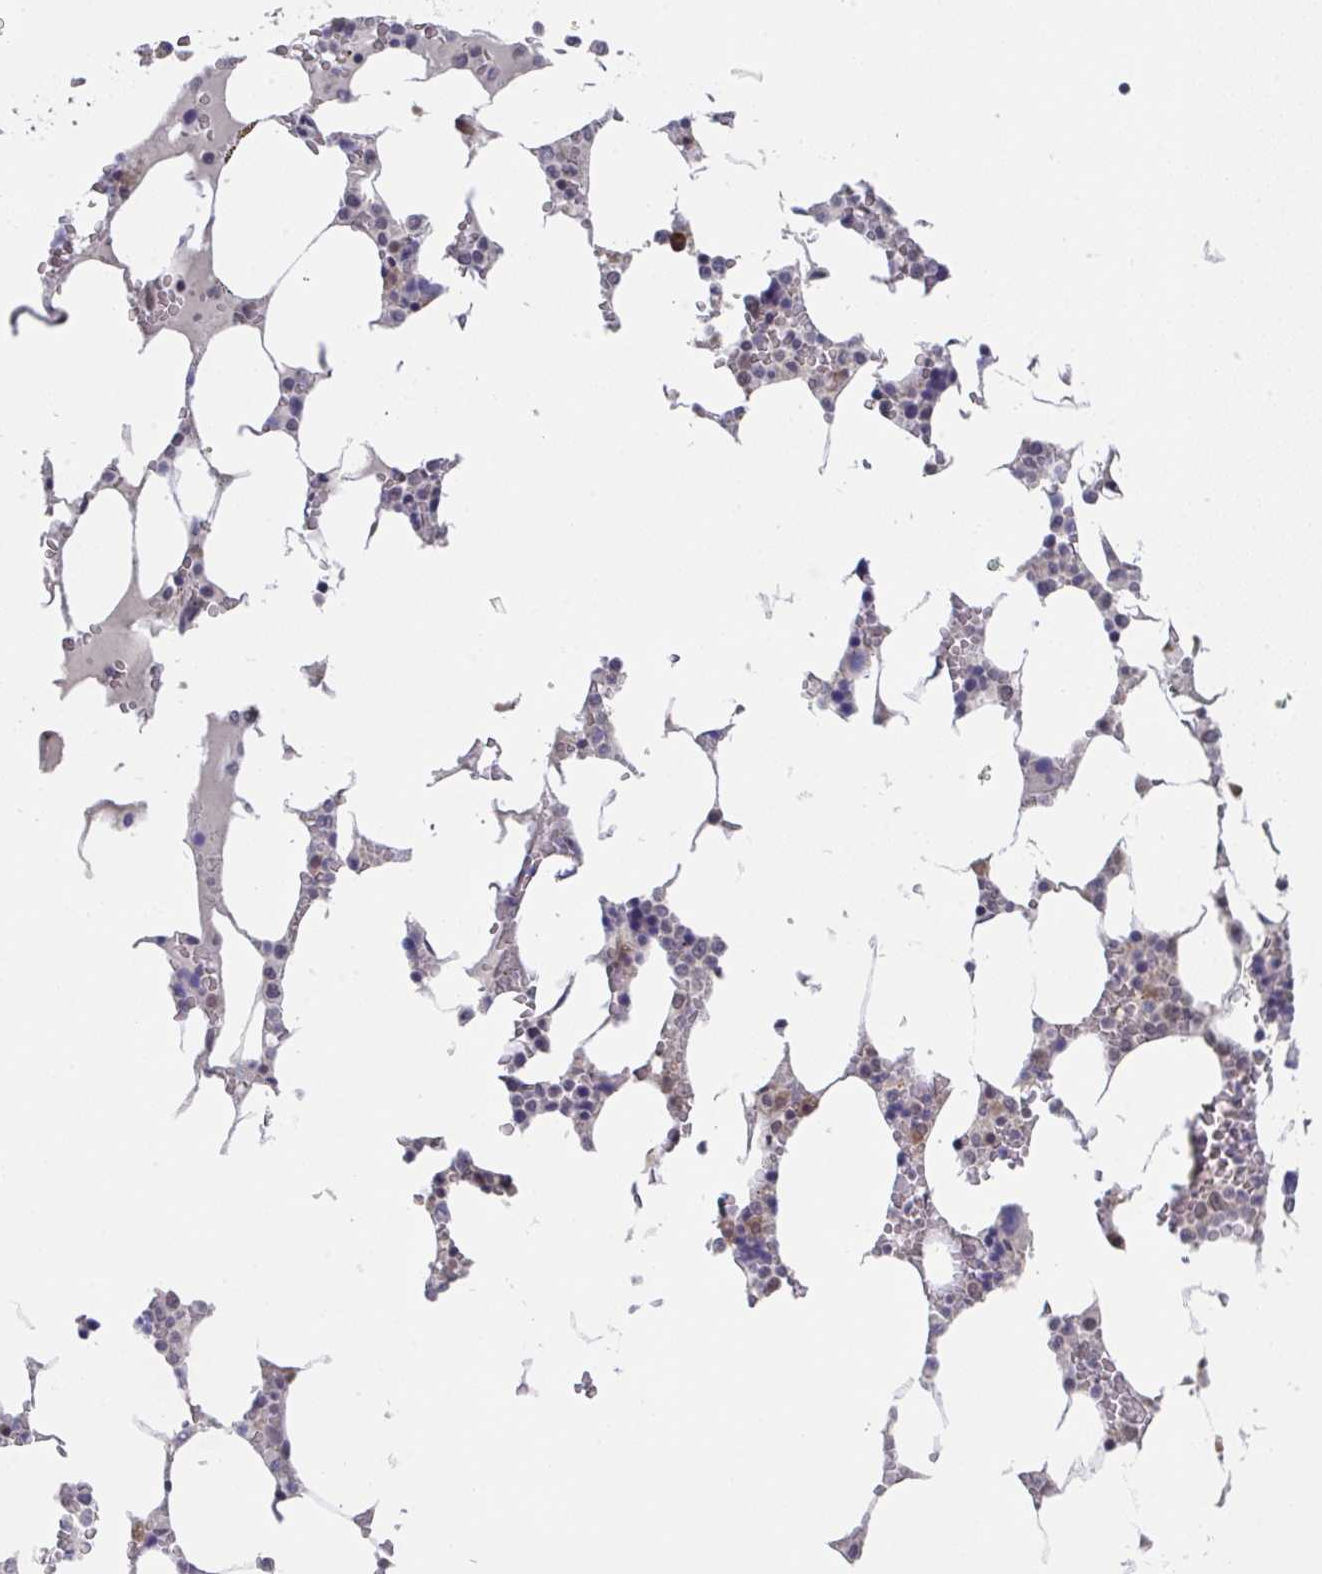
{"staining": {"intensity": "moderate", "quantity": "<25%", "location": "nuclear"}, "tissue": "bone marrow", "cell_type": "Hematopoietic cells", "image_type": "normal", "snomed": [{"axis": "morphology", "description": "Normal tissue, NOS"}, {"axis": "topography", "description": "Bone marrow"}], "caption": "A brown stain shows moderate nuclear positivity of a protein in hematopoietic cells of unremarkable human bone marrow.", "gene": "JMJD1C", "patient": {"sex": "male", "age": 64}}